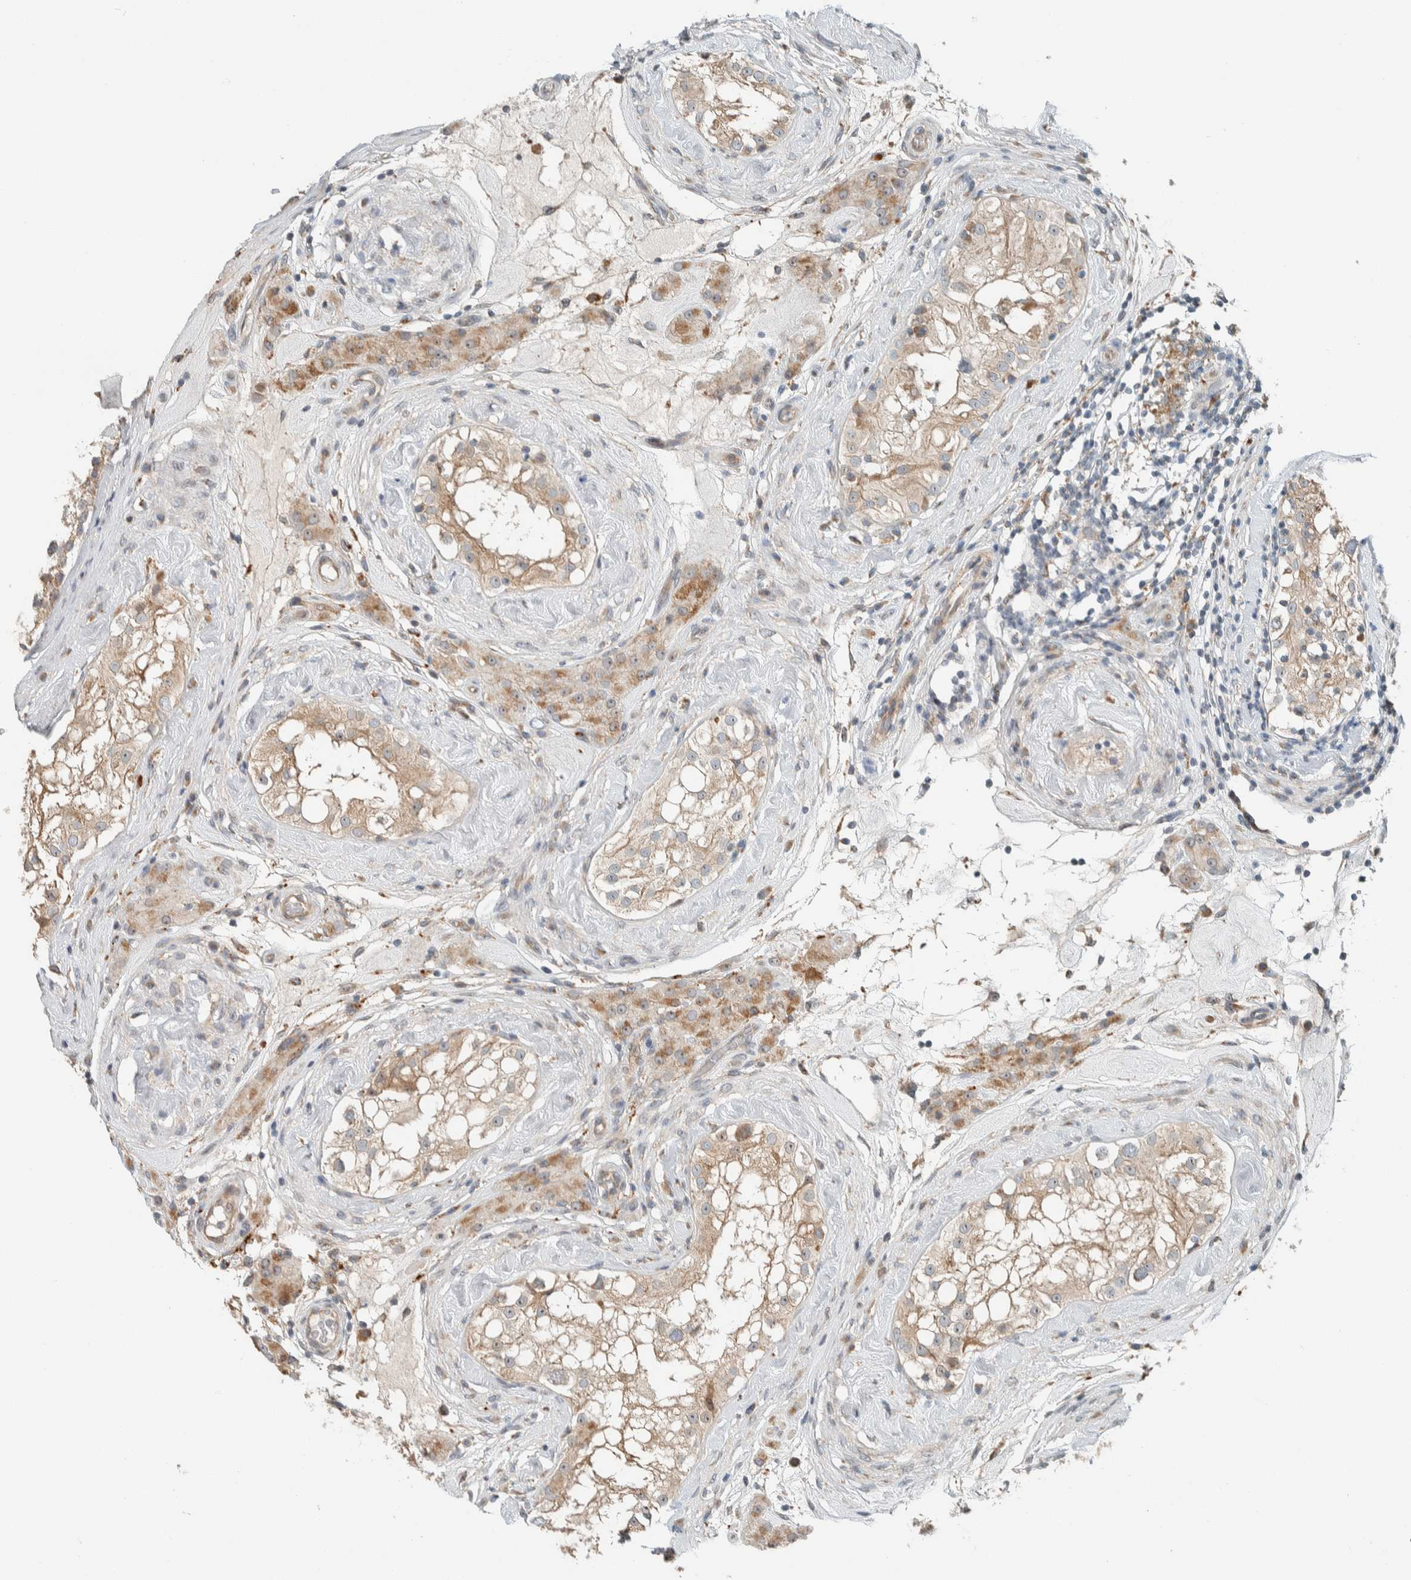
{"staining": {"intensity": "moderate", "quantity": "<25%", "location": "cytoplasmic/membranous"}, "tissue": "testis", "cell_type": "Cells in seminiferous ducts", "image_type": "normal", "snomed": [{"axis": "morphology", "description": "Normal tissue, NOS"}, {"axis": "topography", "description": "Testis"}], "caption": "This micrograph exhibits immunohistochemistry (IHC) staining of unremarkable testis, with low moderate cytoplasmic/membranous expression in about <25% of cells in seminiferous ducts.", "gene": "SLFN12L", "patient": {"sex": "male", "age": 46}}